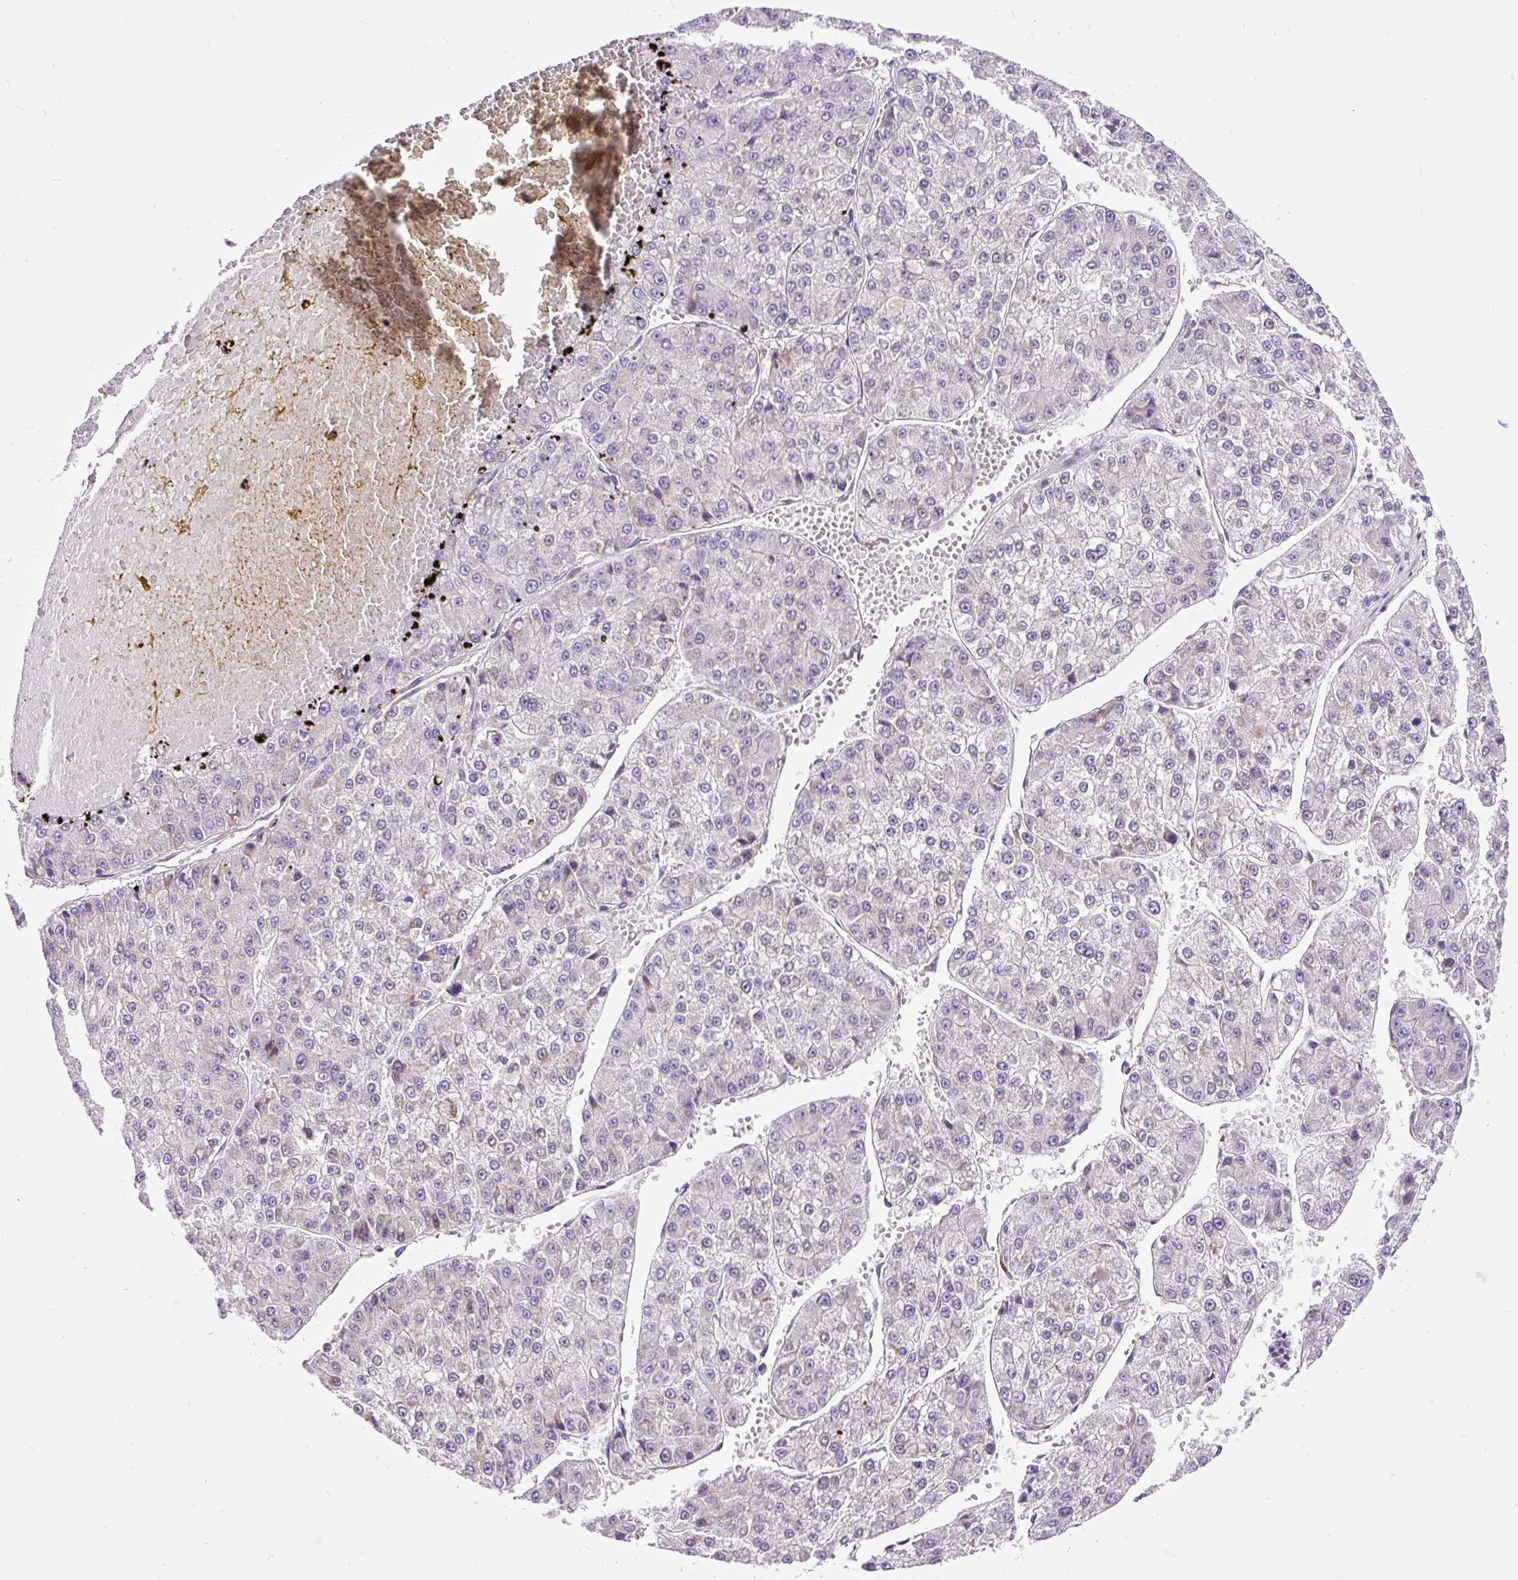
{"staining": {"intensity": "negative", "quantity": "none", "location": "none"}, "tissue": "liver cancer", "cell_type": "Tumor cells", "image_type": "cancer", "snomed": [{"axis": "morphology", "description": "Carcinoma, Hepatocellular, NOS"}, {"axis": "topography", "description": "Liver"}], "caption": "High power microscopy histopathology image of an immunohistochemistry (IHC) image of hepatocellular carcinoma (liver), revealing no significant expression in tumor cells.", "gene": "DDOST", "patient": {"sex": "female", "age": 73}}